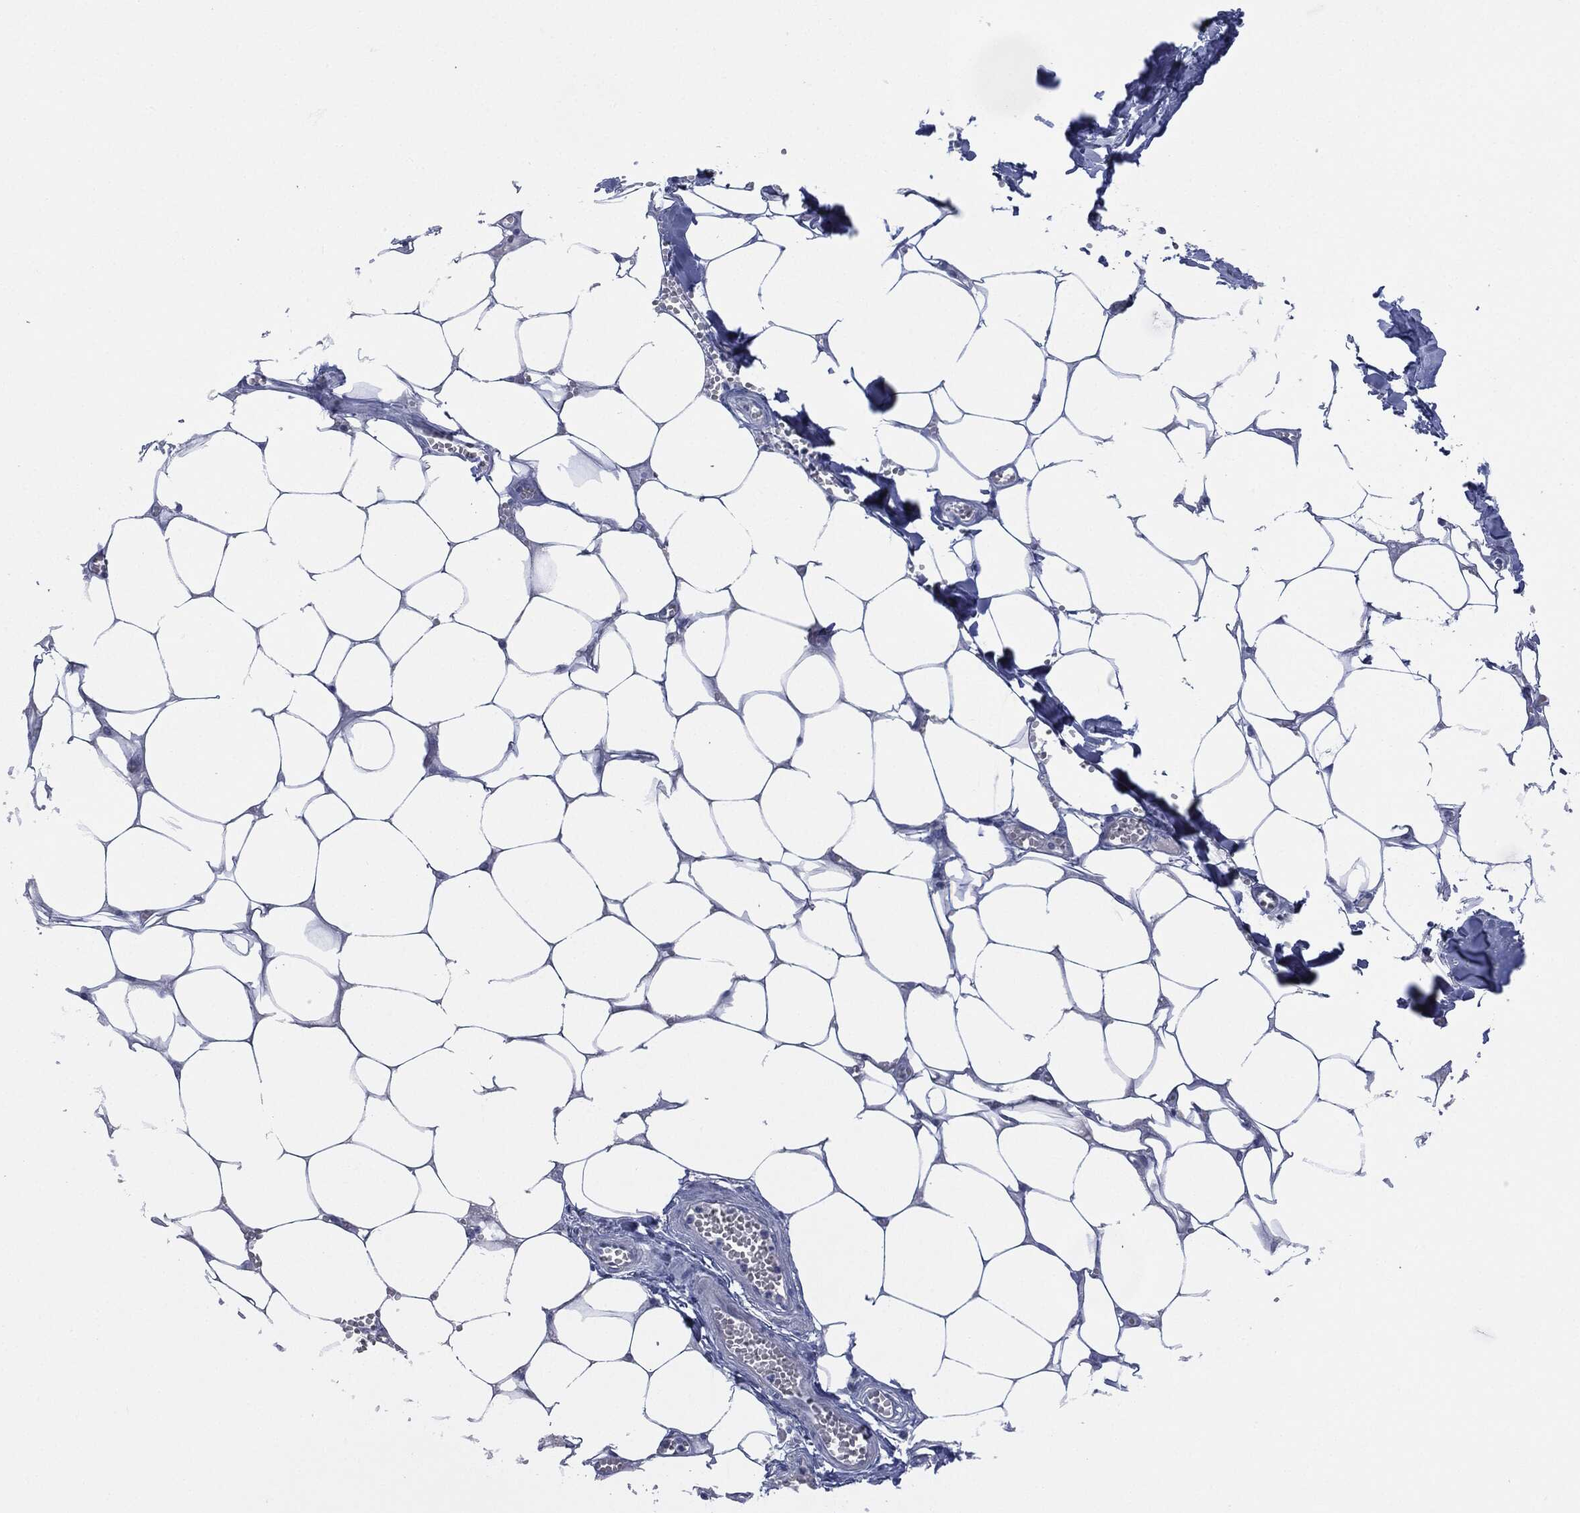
{"staining": {"intensity": "negative", "quantity": "none", "location": "none"}, "tissue": "adipose tissue", "cell_type": "Adipocytes", "image_type": "normal", "snomed": [{"axis": "morphology", "description": "Normal tissue, NOS"}, {"axis": "morphology", "description": "Squamous cell carcinoma, NOS"}, {"axis": "topography", "description": "Cartilage tissue"}, {"axis": "topography", "description": "Lung"}], "caption": "This photomicrograph is of unremarkable adipose tissue stained with immunohistochemistry (IHC) to label a protein in brown with the nuclei are counter-stained blue. There is no staining in adipocytes.", "gene": "MUC16", "patient": {"sex": "male", "age": 66}}